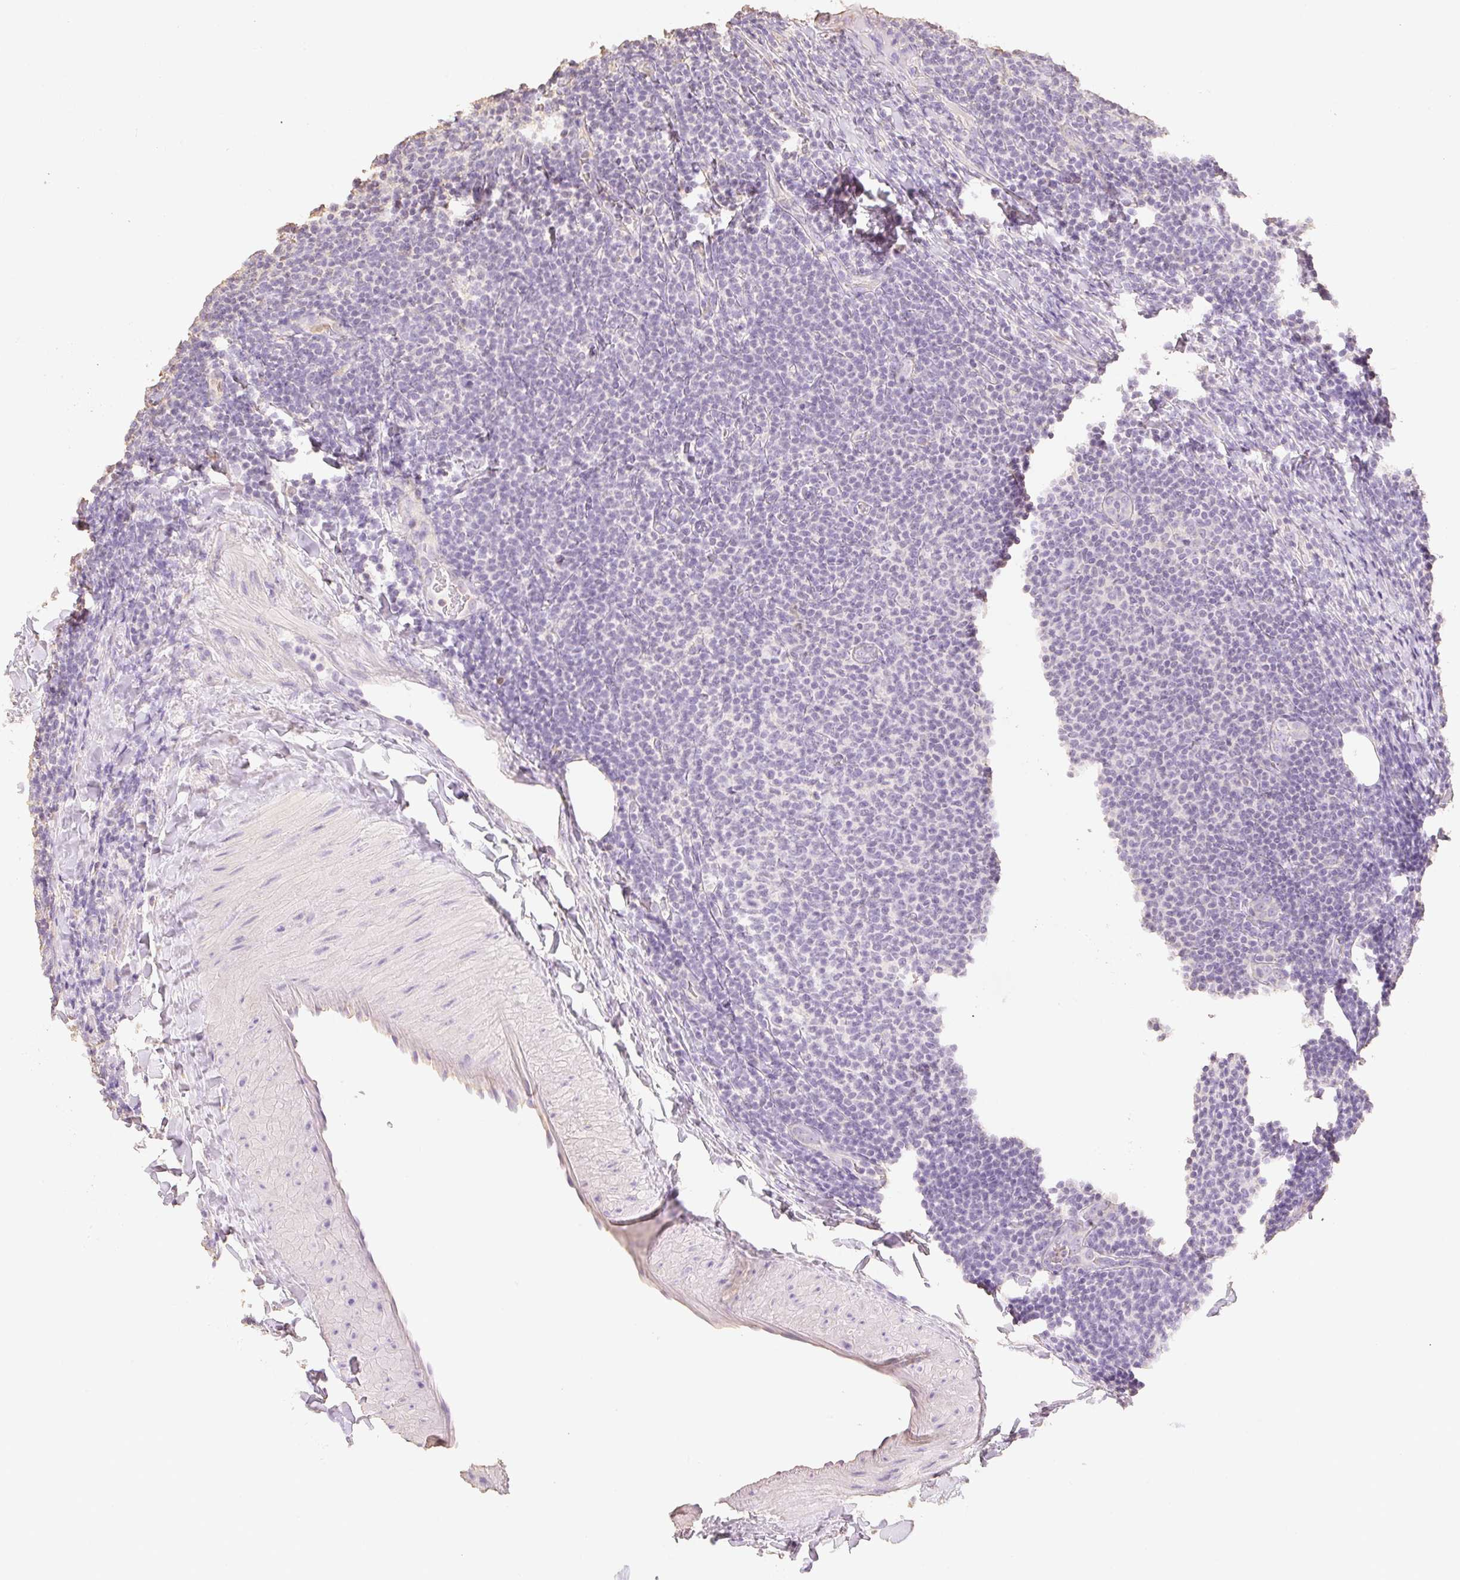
{"staining": {"intensity": "negative", "quantity": "none", "location": "none"}, "tissue": "lymphoma", "cell_type": "Tumor cells", "image_type": "cancer", "snomed": [{"axis": "morphology", "description": "Malignant lymphoma, non-Hodgkin's type, Low grade"}, {"axis": "topography", "description": "Lymph node"}], "caption": "Immunohistochemistry image of neoplastic tissue: human lymphoma stained with DAB (3,3'-diaminobenzidine) displays no significant protein staining in tumor cells.", "gene": "MBOAT7", "patient": {"sex": "male", "age": 66}}